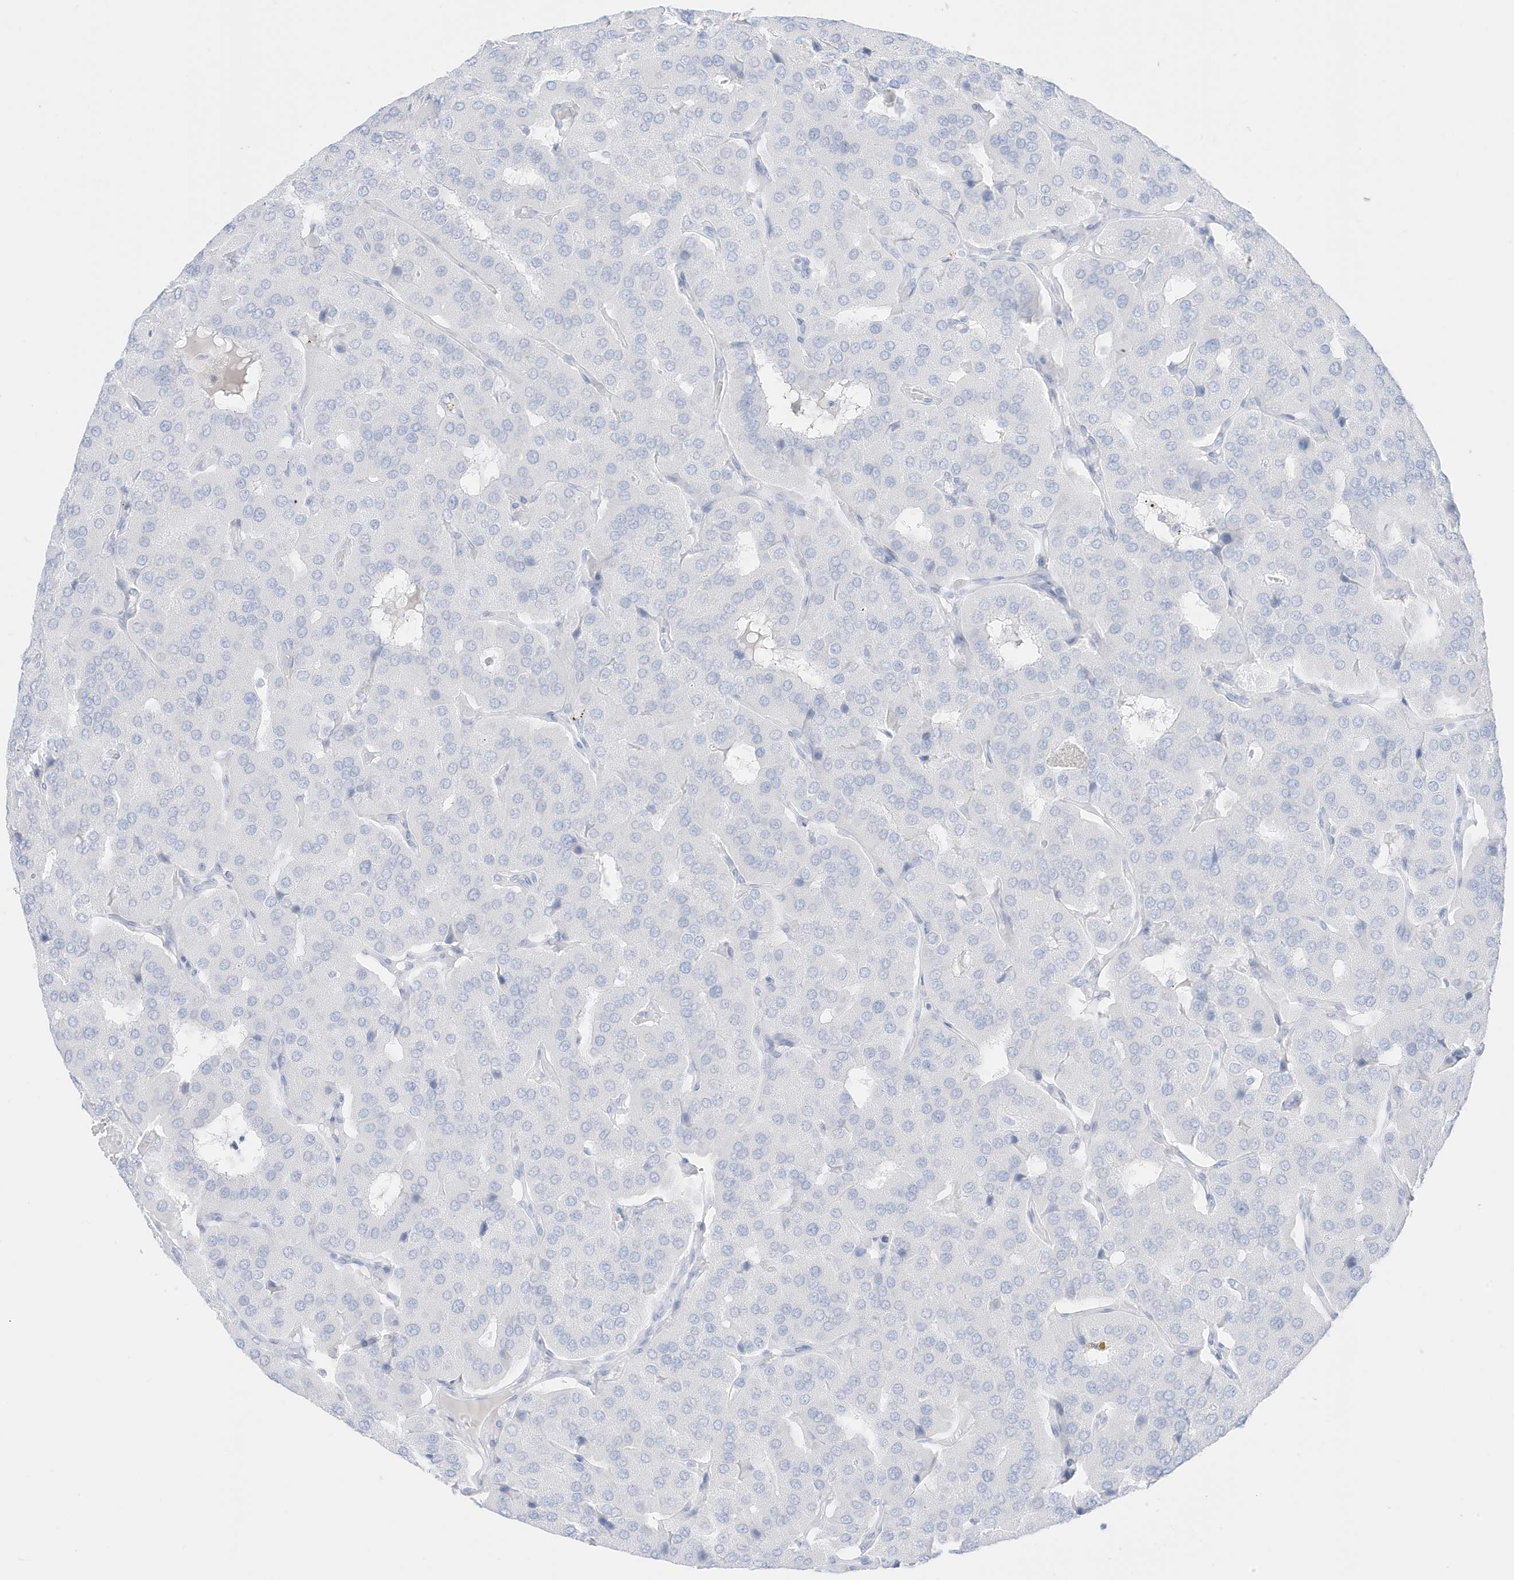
{"staining": {"intensity": "negative", "quantity": "none", "location": "none"}, "tissue": "parathyroid gland", "cell_type": "Glandular cells", "image_type": "normal", "snomed": [{"axis": "morphology", "description": "Normal tissue, NOS"}, {"axis": "morphology", "description": "Adenoma, NOS"}, {"axis": "topography", "description": "Parathyroid gland"}], "caption": "Image shows no protein expression in glandular cells of unremarkable parathyroid gland. (Stains: DAB (3,3'-diaminobenzidine) immunohistochemistry with hematoxylin counter stain, Microscopy: brightfield microscopy at high magnification).", "gene": "SLC22A13", "patient": {"sex": "female", "age": 86}}